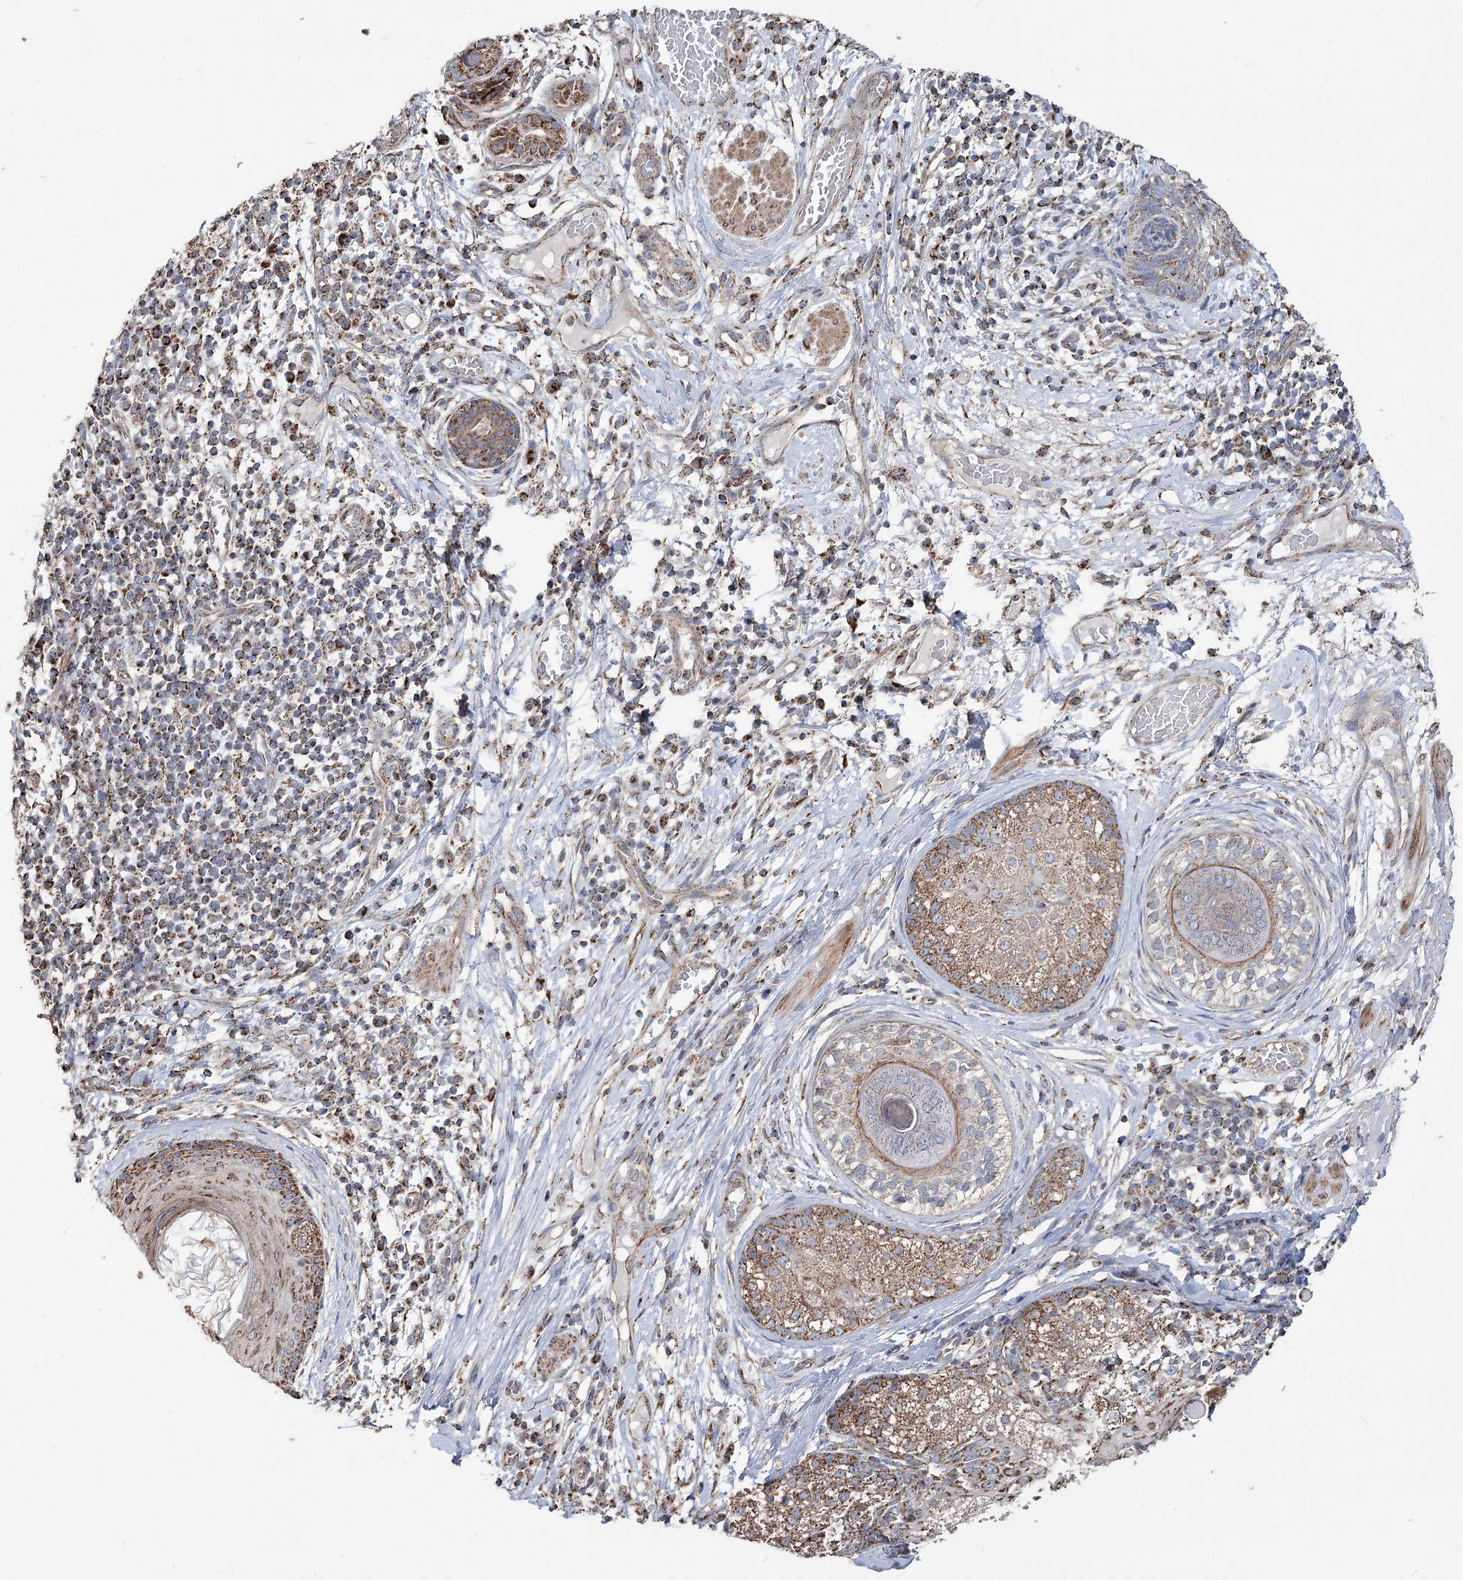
{"staining": {"intensity": "strong", "quantity": "25%-75%", "location": "cytoplasmic/membranous"}, "tissue": "skin cancer", "cell_type": "Tumor cells", "image_type": "cancer", "snomed": [{"axis": "morphology", "description": "Squamous cell carcinoma, NOS"}, {"axis": "topography", "description": "Skin"}], "caption": "A micrograph of human skin cancer (squamous cell carcinoma) stained for a protein demonstrates strong cytoplasmic/membranous brown staining in tumor cells. Using DAB (brown) and hematoxylin (blue) stains, captured at high magnification using brightfield microscopy.", "gene": "RANBP3L", "patient": {"sex": "female", "age": 88}}